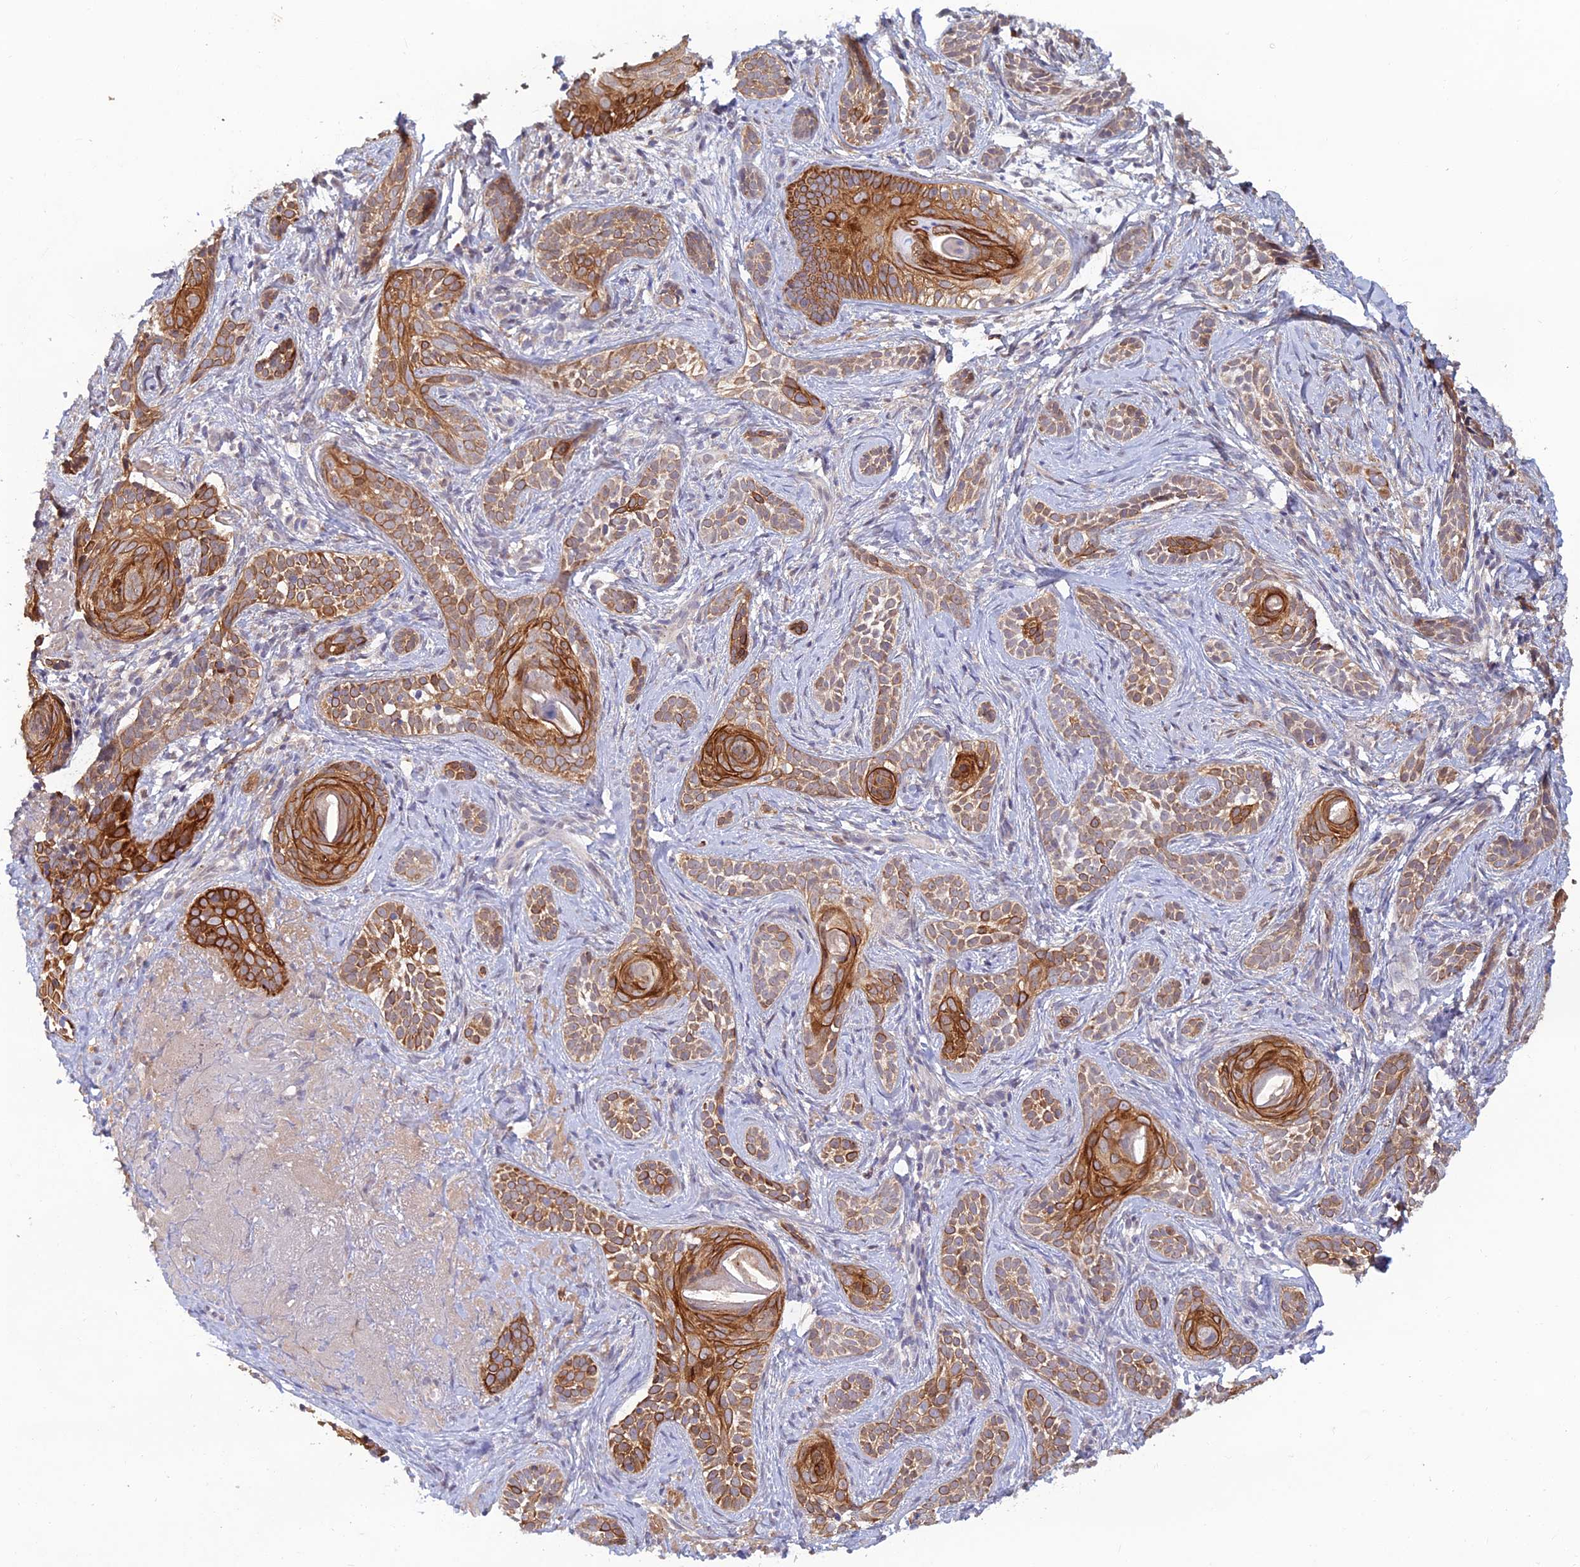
{"staining": {"intensity": "strong", "quantity": ">75%", "location": "cytoplasmic/membranous"}, "tissue": "skin cancer", "cell_type": "Tumor cells", "image_type": "cancer", "snomed": [{"axis": "morphology", "description": "Basal cell carcinoma"}, {"axis": "topography", "description": "Skin"}], "caption": "This histopathology image exhibits skin basal cell carcinoma stained with immunohistochemistry (IHC) to label a protein in brown. The cytoplasmic/membranous of tumor cells show strong positivity for the protein. Nuclei are counter-stained blue.", "gene": "FASTKD5", "patient": {"sex": "male", "age": 71}}